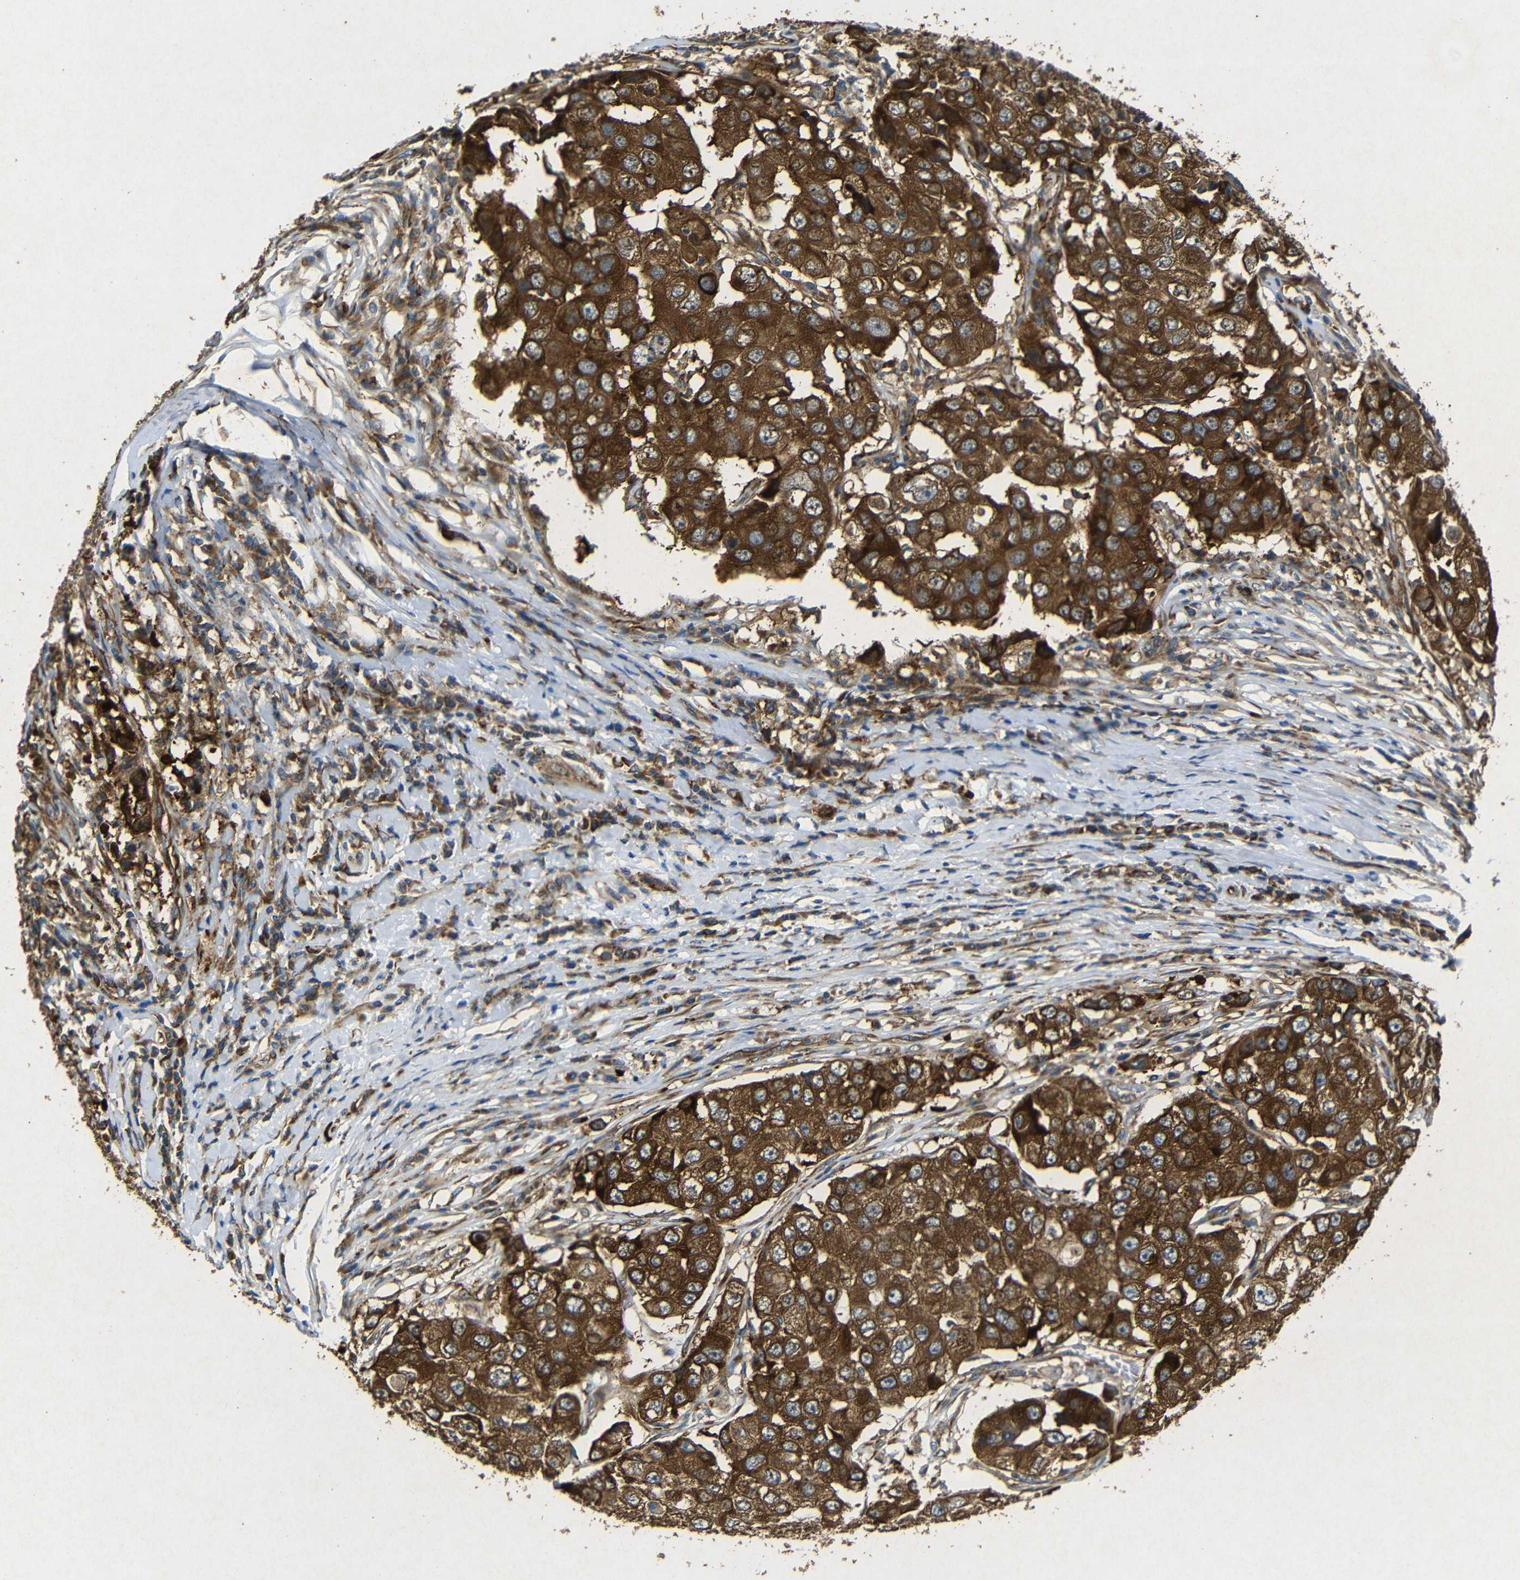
{"staining": {"intensity": "strong", "quantity": ">75%", "location": "cytoplasmic/membranous"}, "tissue": "breast cancer", "cell_type": "Tumor cells", "image_type": "cancer", "snomed": [{"axis": "morphology", "description": "Duct carcinoma"}, {"axis": "topography", "description": "Breast"}], "caption": "Breast cancer stained with IHC reveals strong cytoplasmic/membranous staining in about >75% of tumor cells.", "gene": "BTF3", "patient": {"sex": "female", "age": 27}}